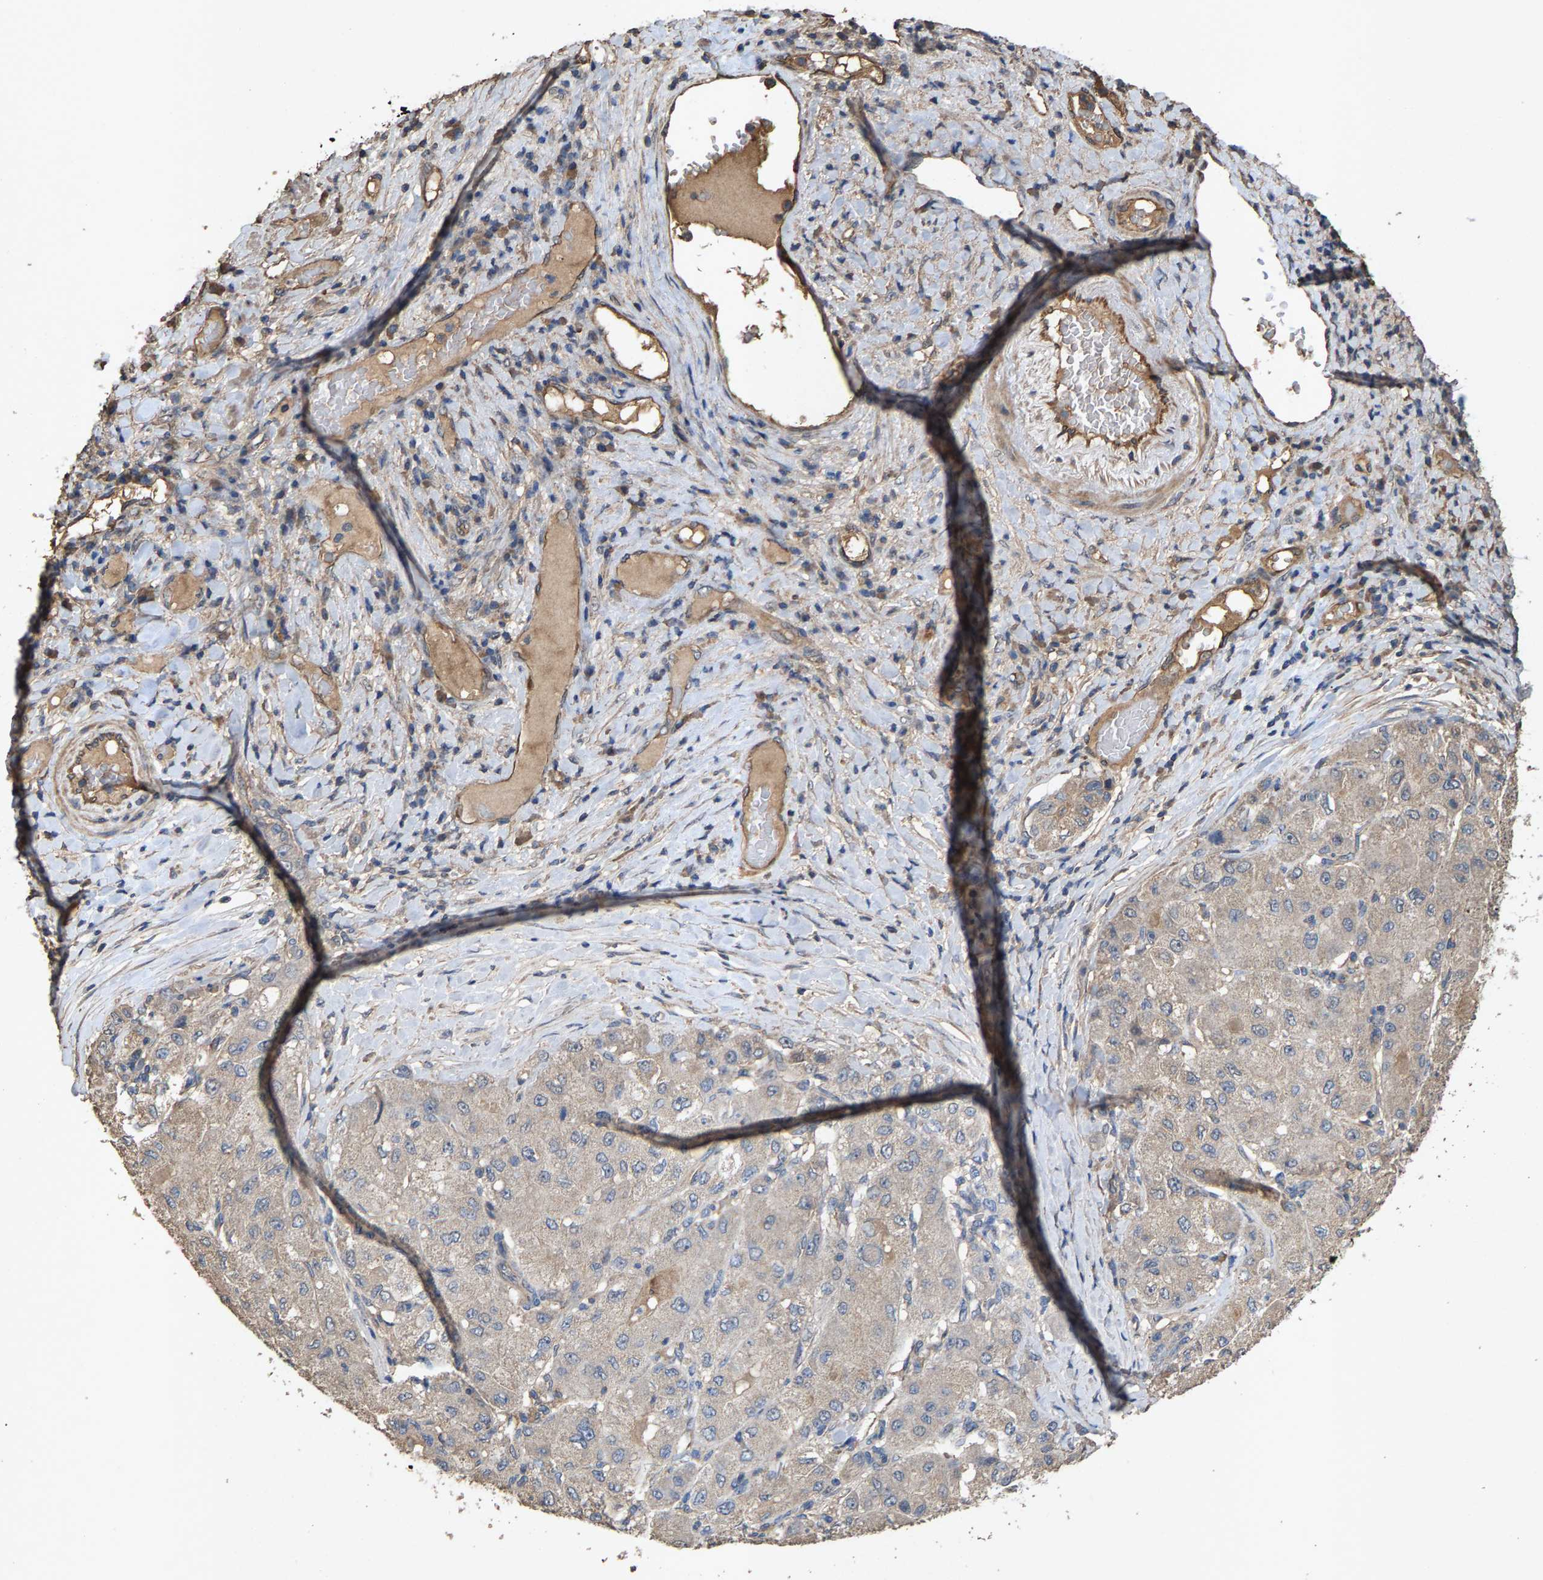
{"staining": {"intensity": "weak", "quantity": "25%-75%", "location": "cytoplasmic/membranous"}, "tissue": "liver cancer", "cell_type": "Tumor cells", "image_type": "cancer", "snomed": [{"axis": "morphology", "description": "Cholangiocarcinoma"}, {"axis": "topography", "description": "Liver"}], "caption": "This photomicrograph exhibits cholangiocarcinoma (liver) stained with immunohistochemistry to label a protein in brown. The cytoplasmic/membranous of tumor cells show weak positivity for the protein. Nuclei are counter-stained blue.", "gene": "HTRA3", "patient": {"sex": "male", "age": 50}}